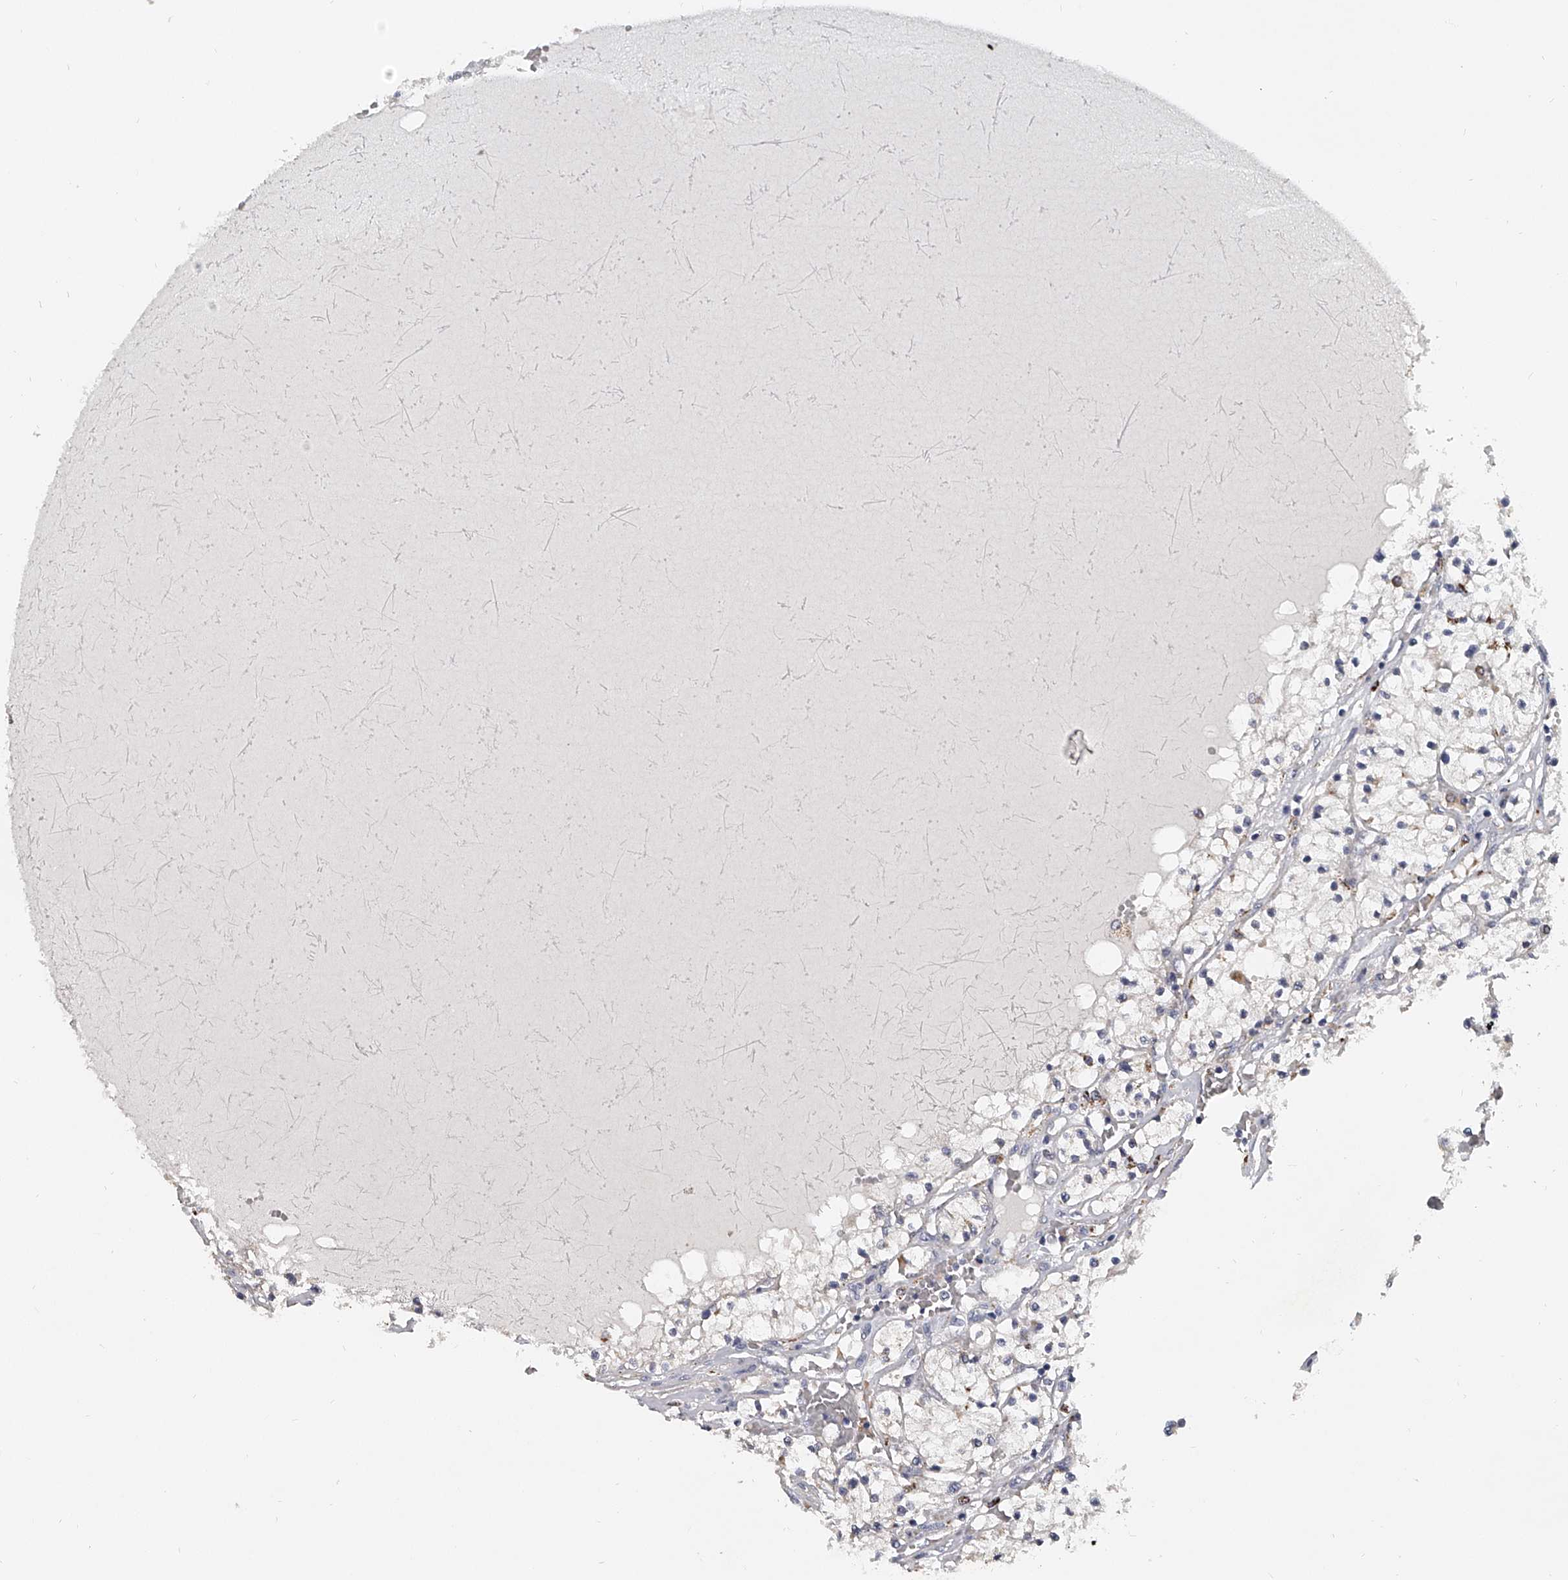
{"staining": {"intensity": "negative", "quantity": "none", "location": "none"}, "tissue": "renal cancer", "cell_type": "Tumor cells", "image_type": "cancer", "snomed": [{"axis": "morphology", "description": "Normal tissue, NOS"}, {"axis": "morphology", "description": "Adenocarcinoma, NOS"}, {"axis": "topography", "description": "Kidney"}], "caption": "This is an immunohistochemistry photomicrograph of human adenocarcinoma (renal). There is no positivity in tumor cells.", "gene": "KLHL7", "patient": {"sex": "male", "age": 68}}